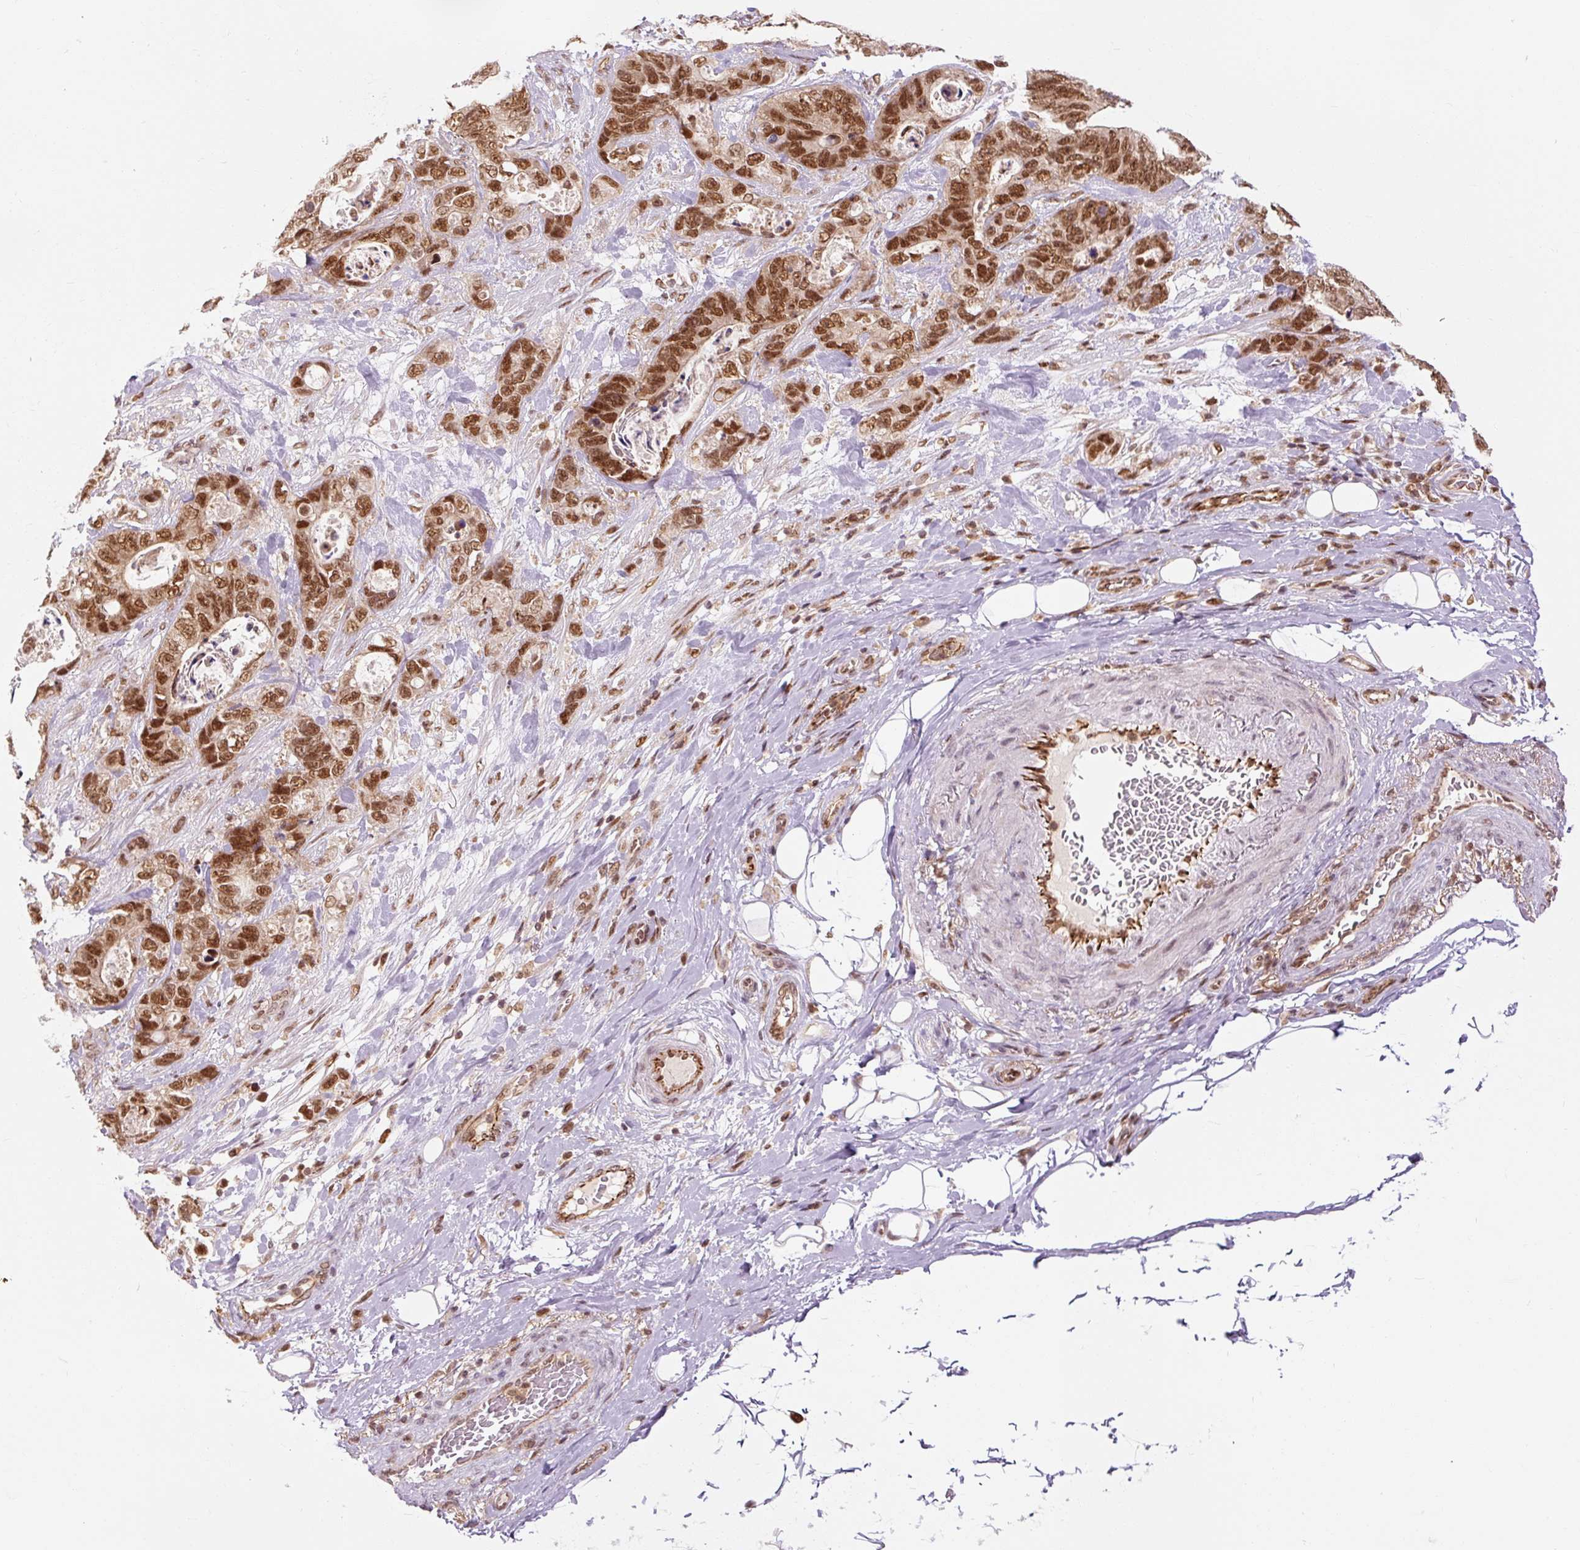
{"staining": {"intensity": "strong", "quantity": ">75%", "location": "nuclear"}, "tissue": "stomach cancer", "cell_type": "Tumor cells", "image_type": "cancer", "snomed": [{"axis": "morphology", "description": "Normal tissue, NOS"}, {"axis": "morphology", "description": "Adenocarcinoma, NOS"}, {"axis": "topography", "description": "Stomach"}], "caption": "This image displays immunohistochemistry (IHC) staining of human stomach cancer (adenocarcinoma), with high strong nuclear staining in approximately >75% of tumor cells.", "gene": "CSTF1", "patient": {"sex": "female", "age": 89}}